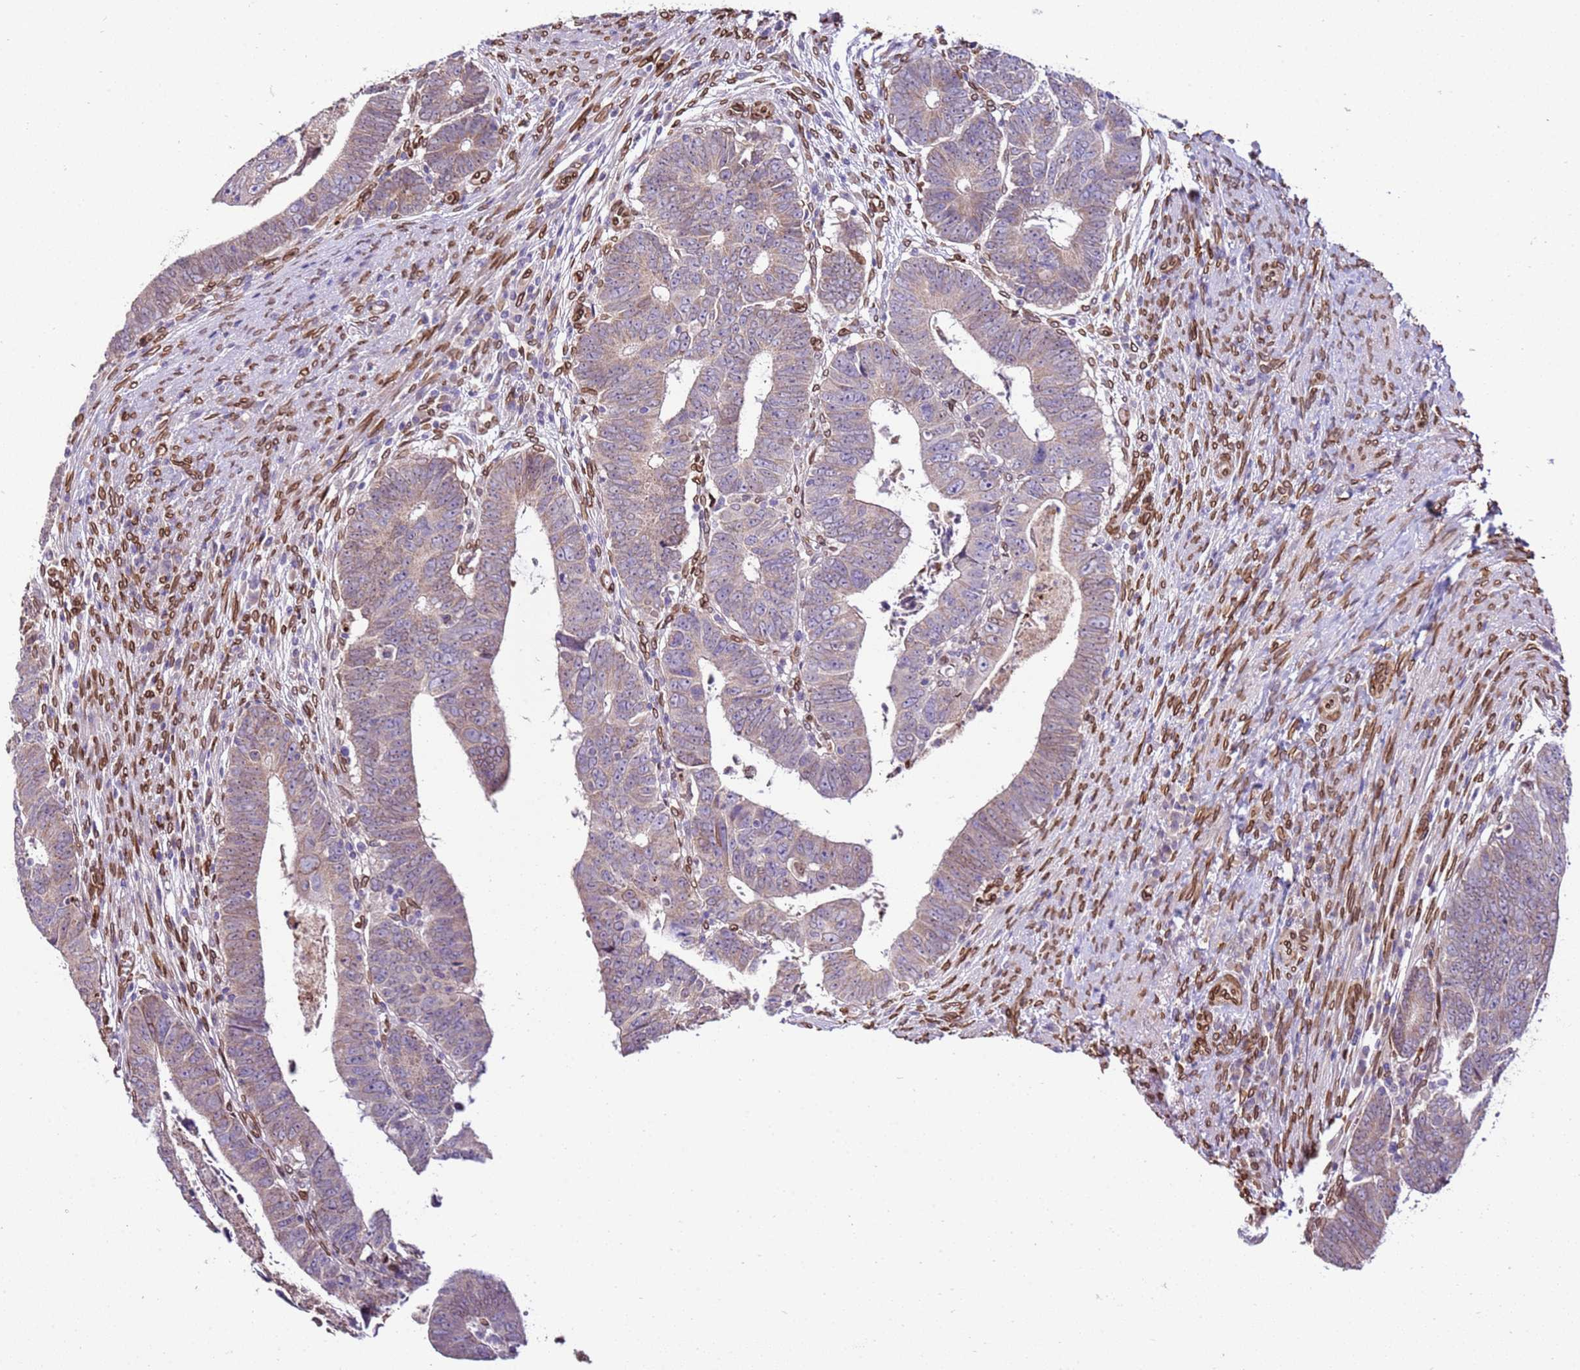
{"staining": {"intensity": "weak", "quantity": "<25%", "location": "cytoplasmic/membranous,nuclear"}, "tissue": "colorectal cancer", "cell_type": "Tumor cells", "image_type": "cancer", "snomed": [{"axis": "morphology", "description": "Normal tissue, NOS"}, {"axis": "morphology", "description": "Adenocarcinoma, NOS"}, {"axis": "topography", "description": "Rectum"}], "caption": "The image displays no staining of tumor cells in colorectal cancer.", "gene": "TMEM47", "patient": {"sex": "female", "age": 65}}